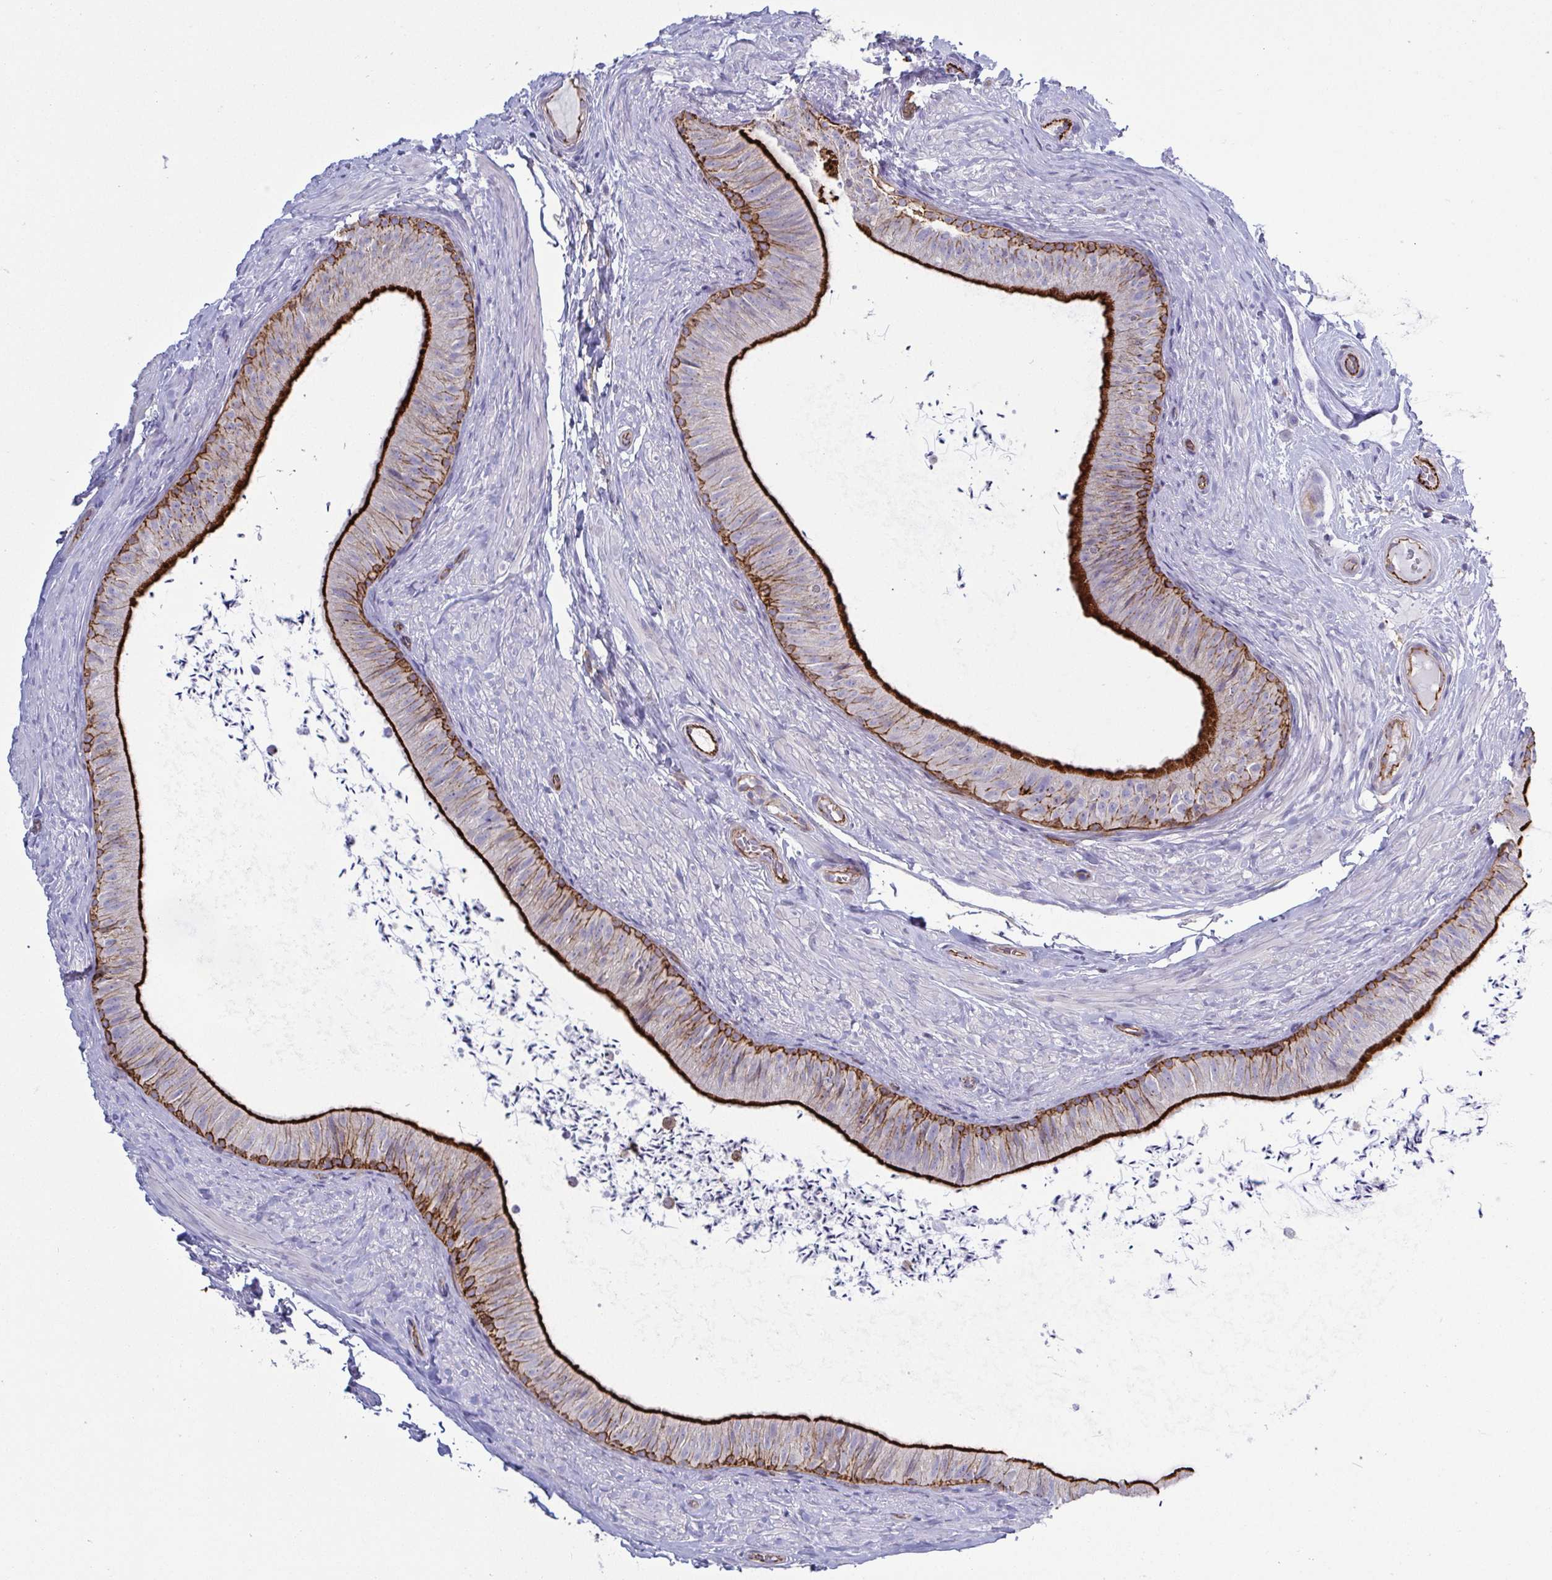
{"staining": {"intensity": "strong", "quantity": "25%-75%", "location": "cytoplasmic/membranous"}, "tissue": "epididymis", "cell_type": "Glandular cells", "image_type": "normal", "snomed": [{"axis": "morphology", "description": "Normal tissue, NOS"}, {"axis": "topography", "description": "Epididymis, spermatic cord, NOS"}, {"axis": "topography", "description": "Epididymis"}, {"axis": "topography", "description": "Peripheral nerve tissue"}], "caption": "Glandular cells demonstrate strong cytoplasmic/membranous positivity in about 25%-75% of cells in normal epididymis.", "gene": "LIMA1", "patient": {"sex": "male", "age": 29}}